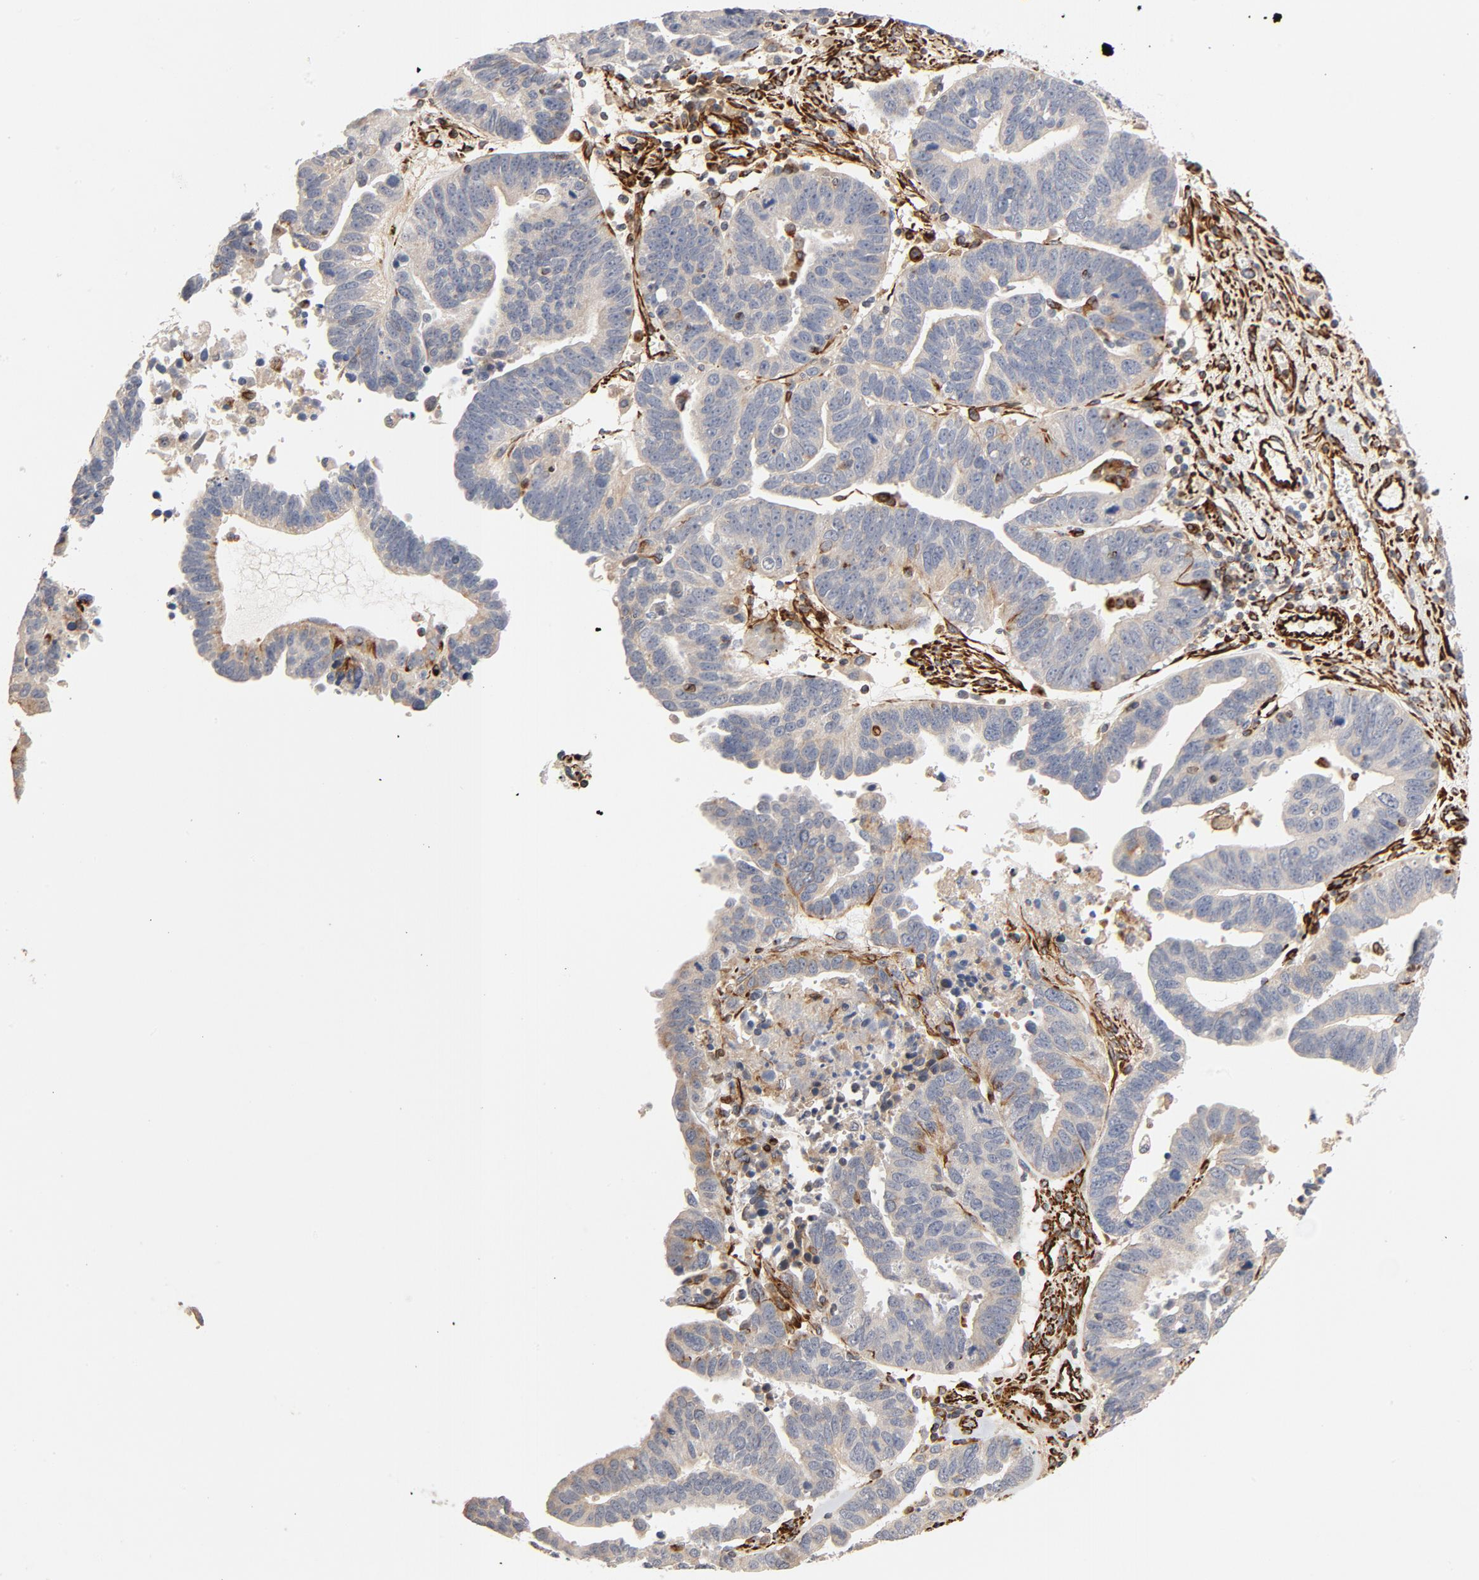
{"staining": {"intensity": "moderate", "quantity": ">75%", "location": "cytoplasmic/membranous"}, "tissue": "ovarian cancer", "cell_type": "Tumor cells", "image_type": "cancer", "snomed": [{"axis": "morphology", "description": "Carcinoma, endometroid"}, {"axis": "morphology", "description": "Cystadenocarcinoma, serous, NOS"}, {"axis": "topography", "description": "Ovary"}], "caption": "Moderate cytoplasmic/membranous expression is identified in about >75% of tumor cells in ovarian cancer (endometroid carcinoma). The protein is stained brown, and the nuclei are stained in blue (DAB (3,3'-diaminobenzidine) IHC with brightfield microscopy, high magnification).", "gene": "FAM118A", "patient": {"sex": "female", "age": 45}}